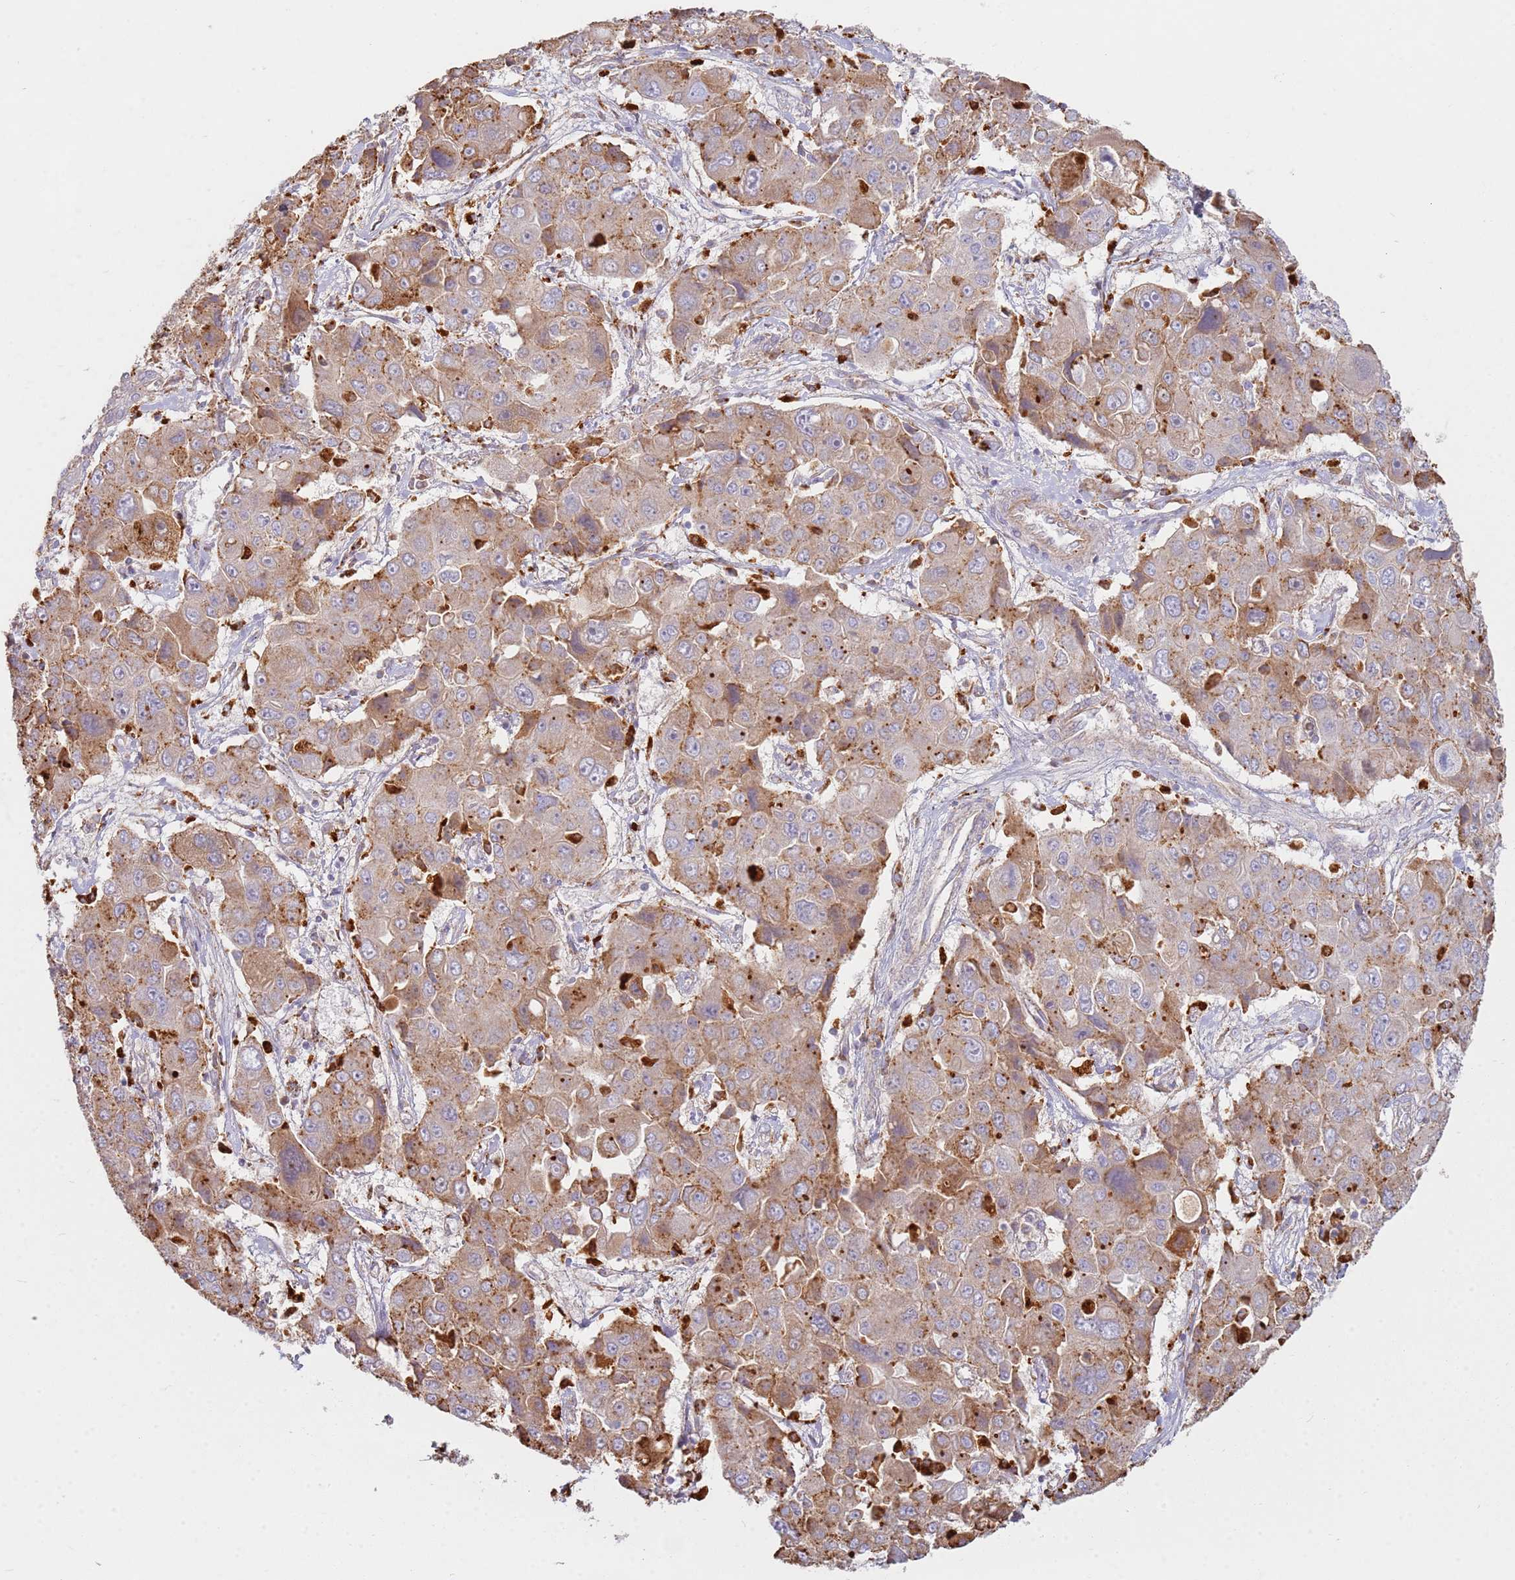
{"staining": {"intensity": "moderate", "quantity": ">75%", "location": "cytoplasmic/membranous"}, "tissue": "liver cancer", "cell_type": "Tumor cells", "image_type": "cancer", "snomed": [{"axis": "morphology", "description": "Cholangiocarcinoma"}, {"axis": "topography", "description": "Liver"}], "caption": "Immunohistochemical staining of cholangiocarcinoma (liver) exhibits medium levels of moderate cytoplasmic/membranous protein positivity in about >75% of tumor cells.", "gene": "TMEM229B", "patient": {"sex": "male", "age": 67}}